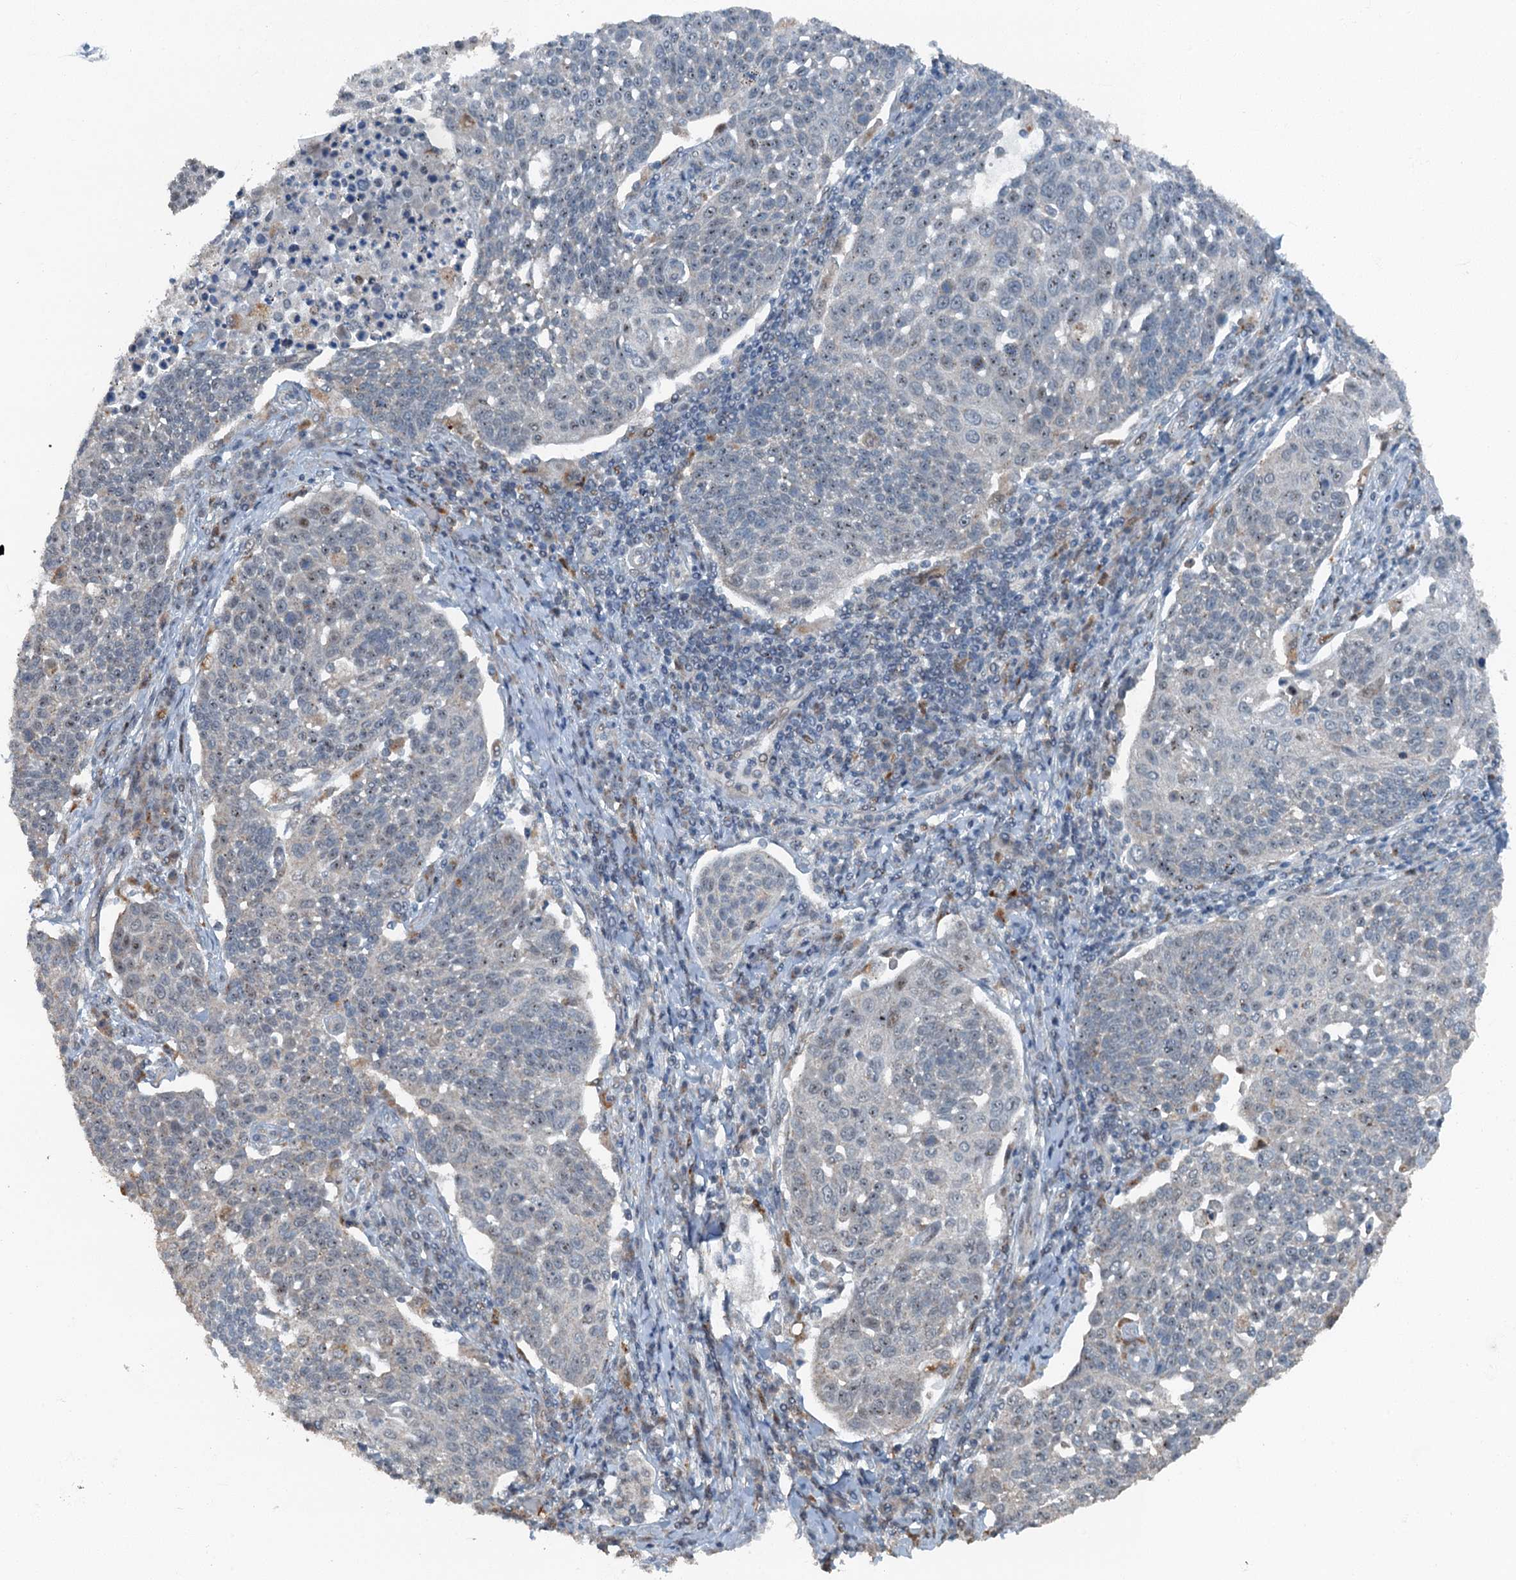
{"staining": {"intensity": "negative", "quantity": "none", "location": "none"}, "tissue": "cervical cancer", "cell_type": "Tumor cells", "image_type": "cancer", "snomed": [{"axis": "morphology", "description": "Squamous cell carcinoma, NOS"}, {"axis": "topography", "description": "Cervix"}], "caption": "IHC histopathology image of human squamous cell carcinoma (cervical) stained for a protein (brown), which shows no staining in tumor cells.", "gene": "BMERB1", "patient": {"sex": "female", "age": 34}}